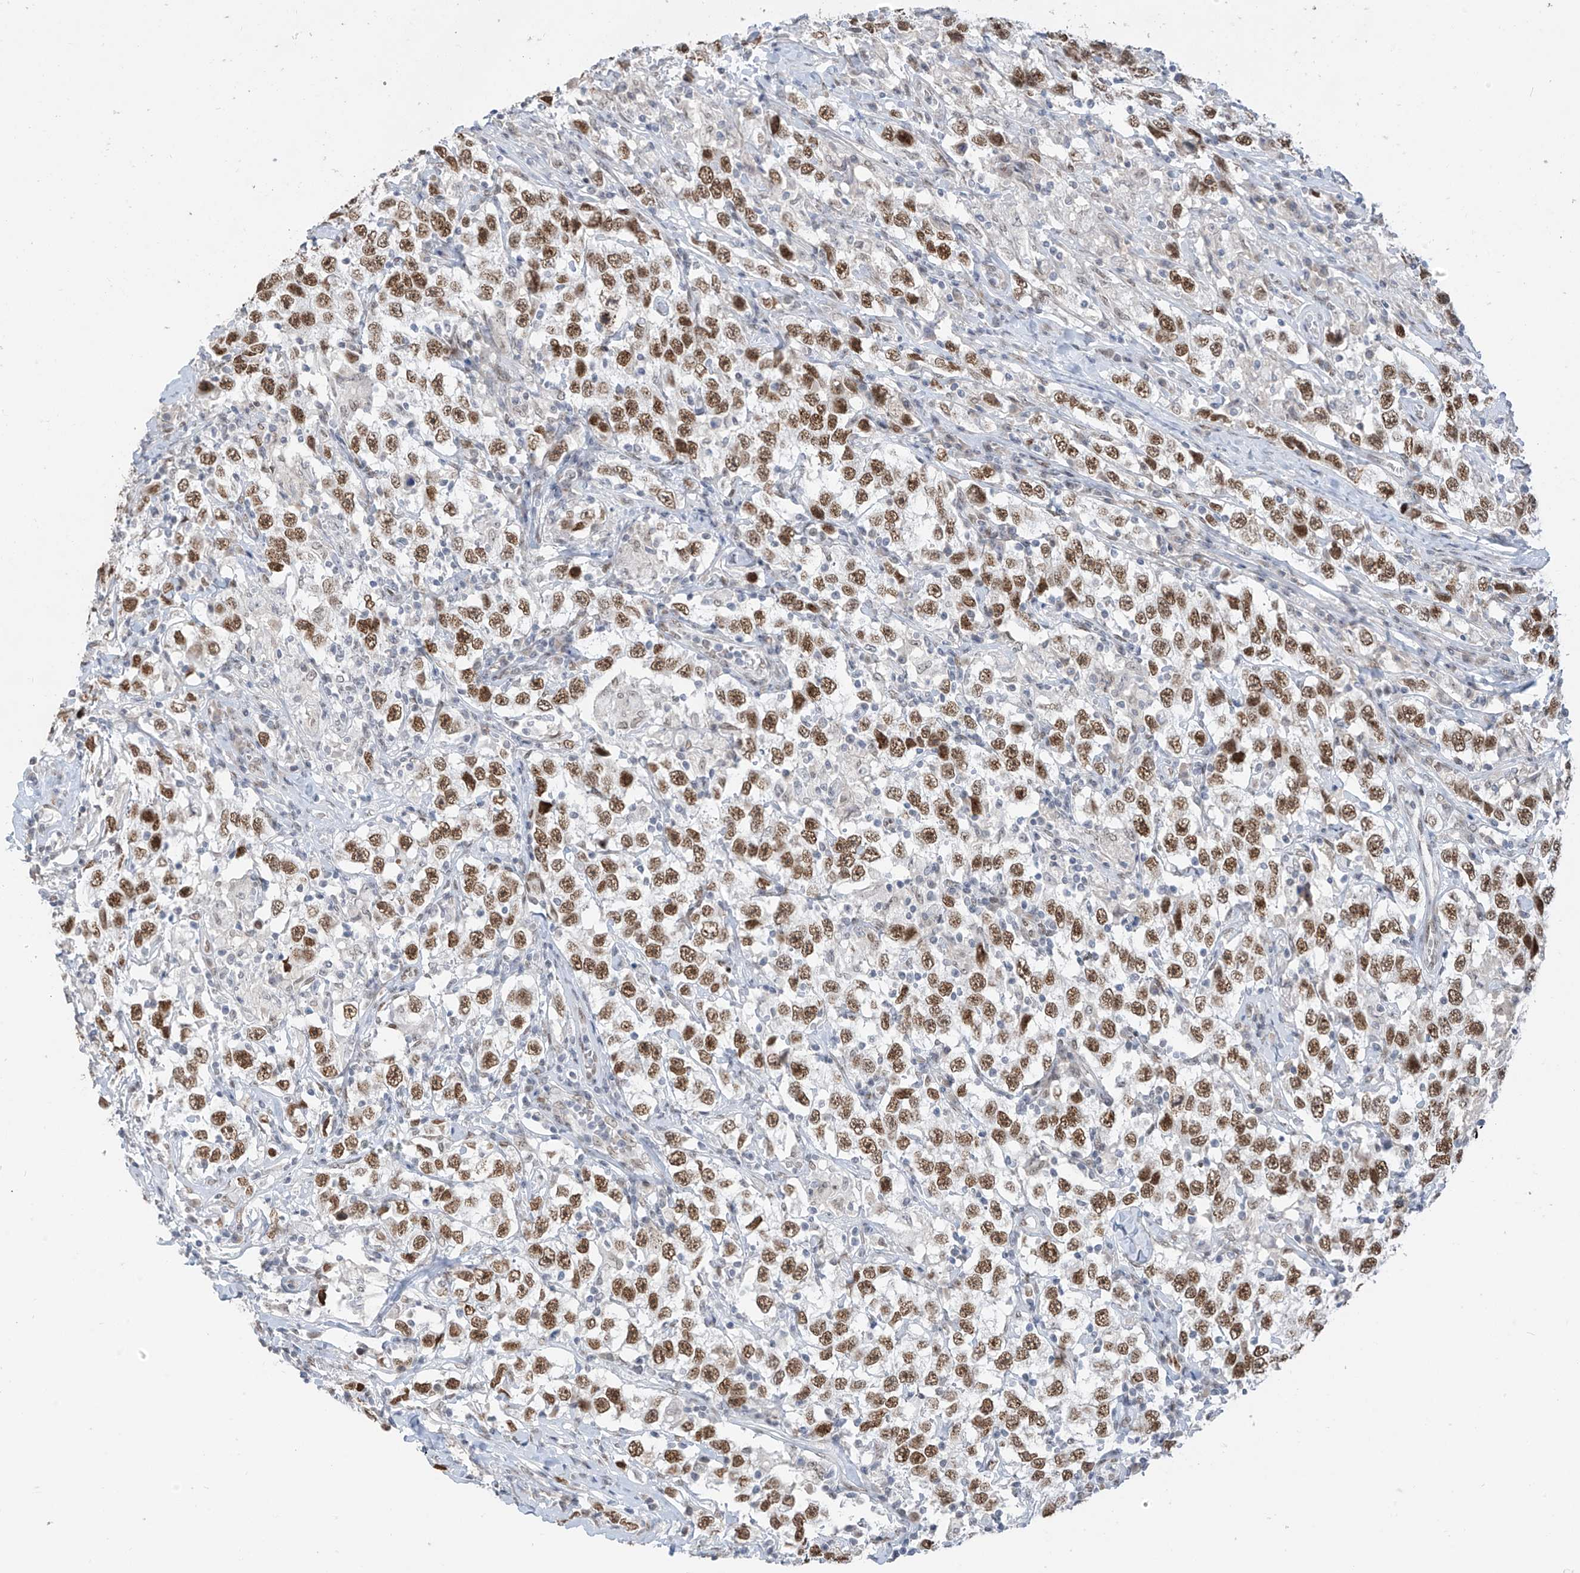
{"staining": {"intensity": "moderate", "quantity": ">75%", "location": "nuclear"}, "tissue": "testis cancer", "cell_type": "Tumor cells", "image_type": "cancer", "snomed": [{"axis": "morphology", "description": "Seminoma, NOS"}, {"axis": "topography", "description": "Testis"}], "caption": "A brown stain highlights moderate nuclear expression of a protein in testis cancer (seminoma) tumor cells.", "gene": "MCM9", "patient": {"sex": "male", "age": 41}}